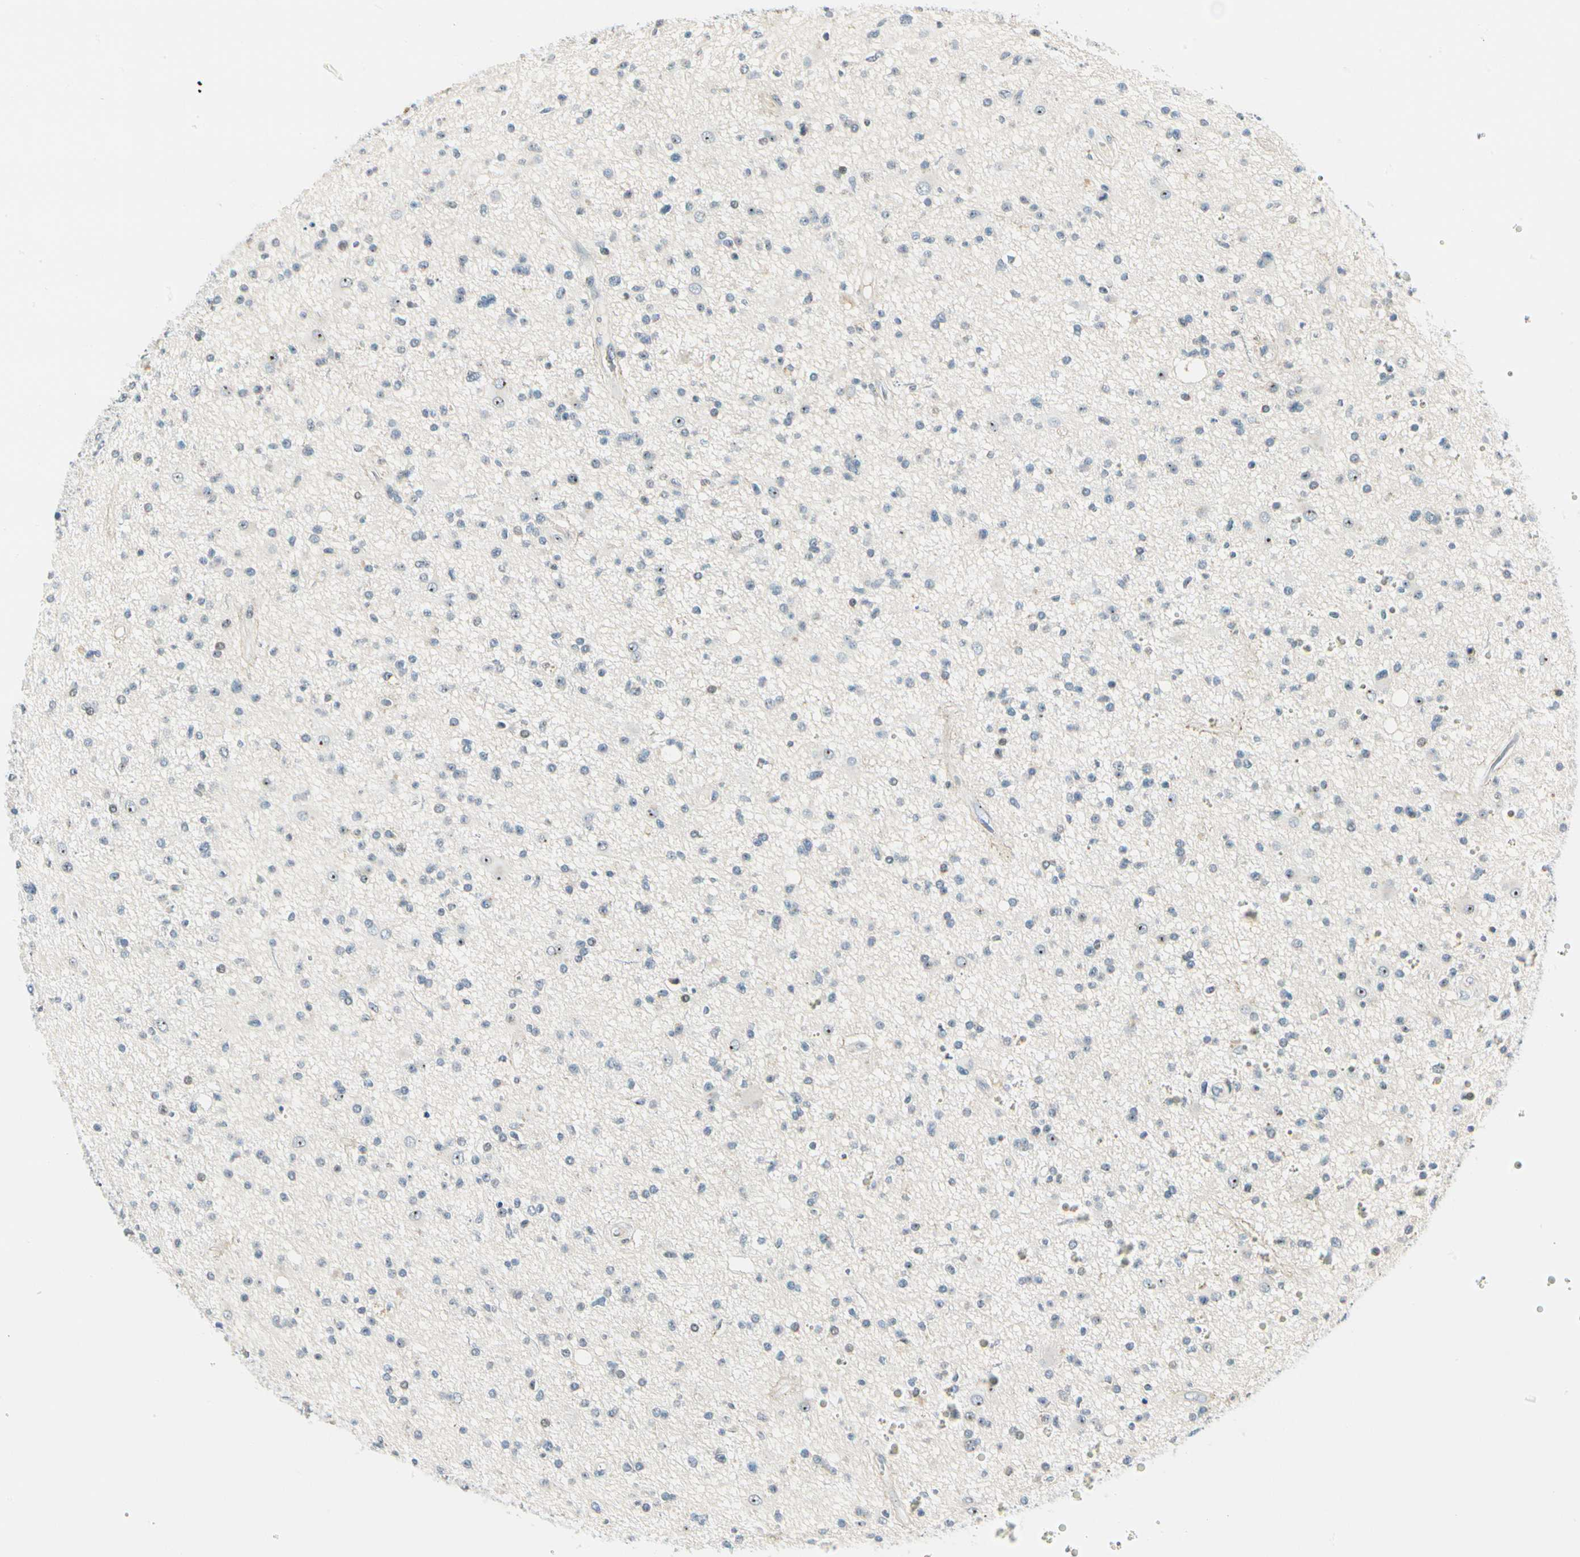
{"staining": {"intensity": "weak", "quantity": "<25%", "location": "nuclear"}, "tissue": "glioma", "cell_type": "Tumor cells", "image_type": "cancer", "snomed": [{"axis": "morphology", "description": "Glioma, malignant, High grade"}, {"axis": "topography", "description": "Brain"}], "caption": "Immunohistochemical staining of malignant glioma (high-grade) exhibits no significant staining in tumor cells. (DAB (3,3'-diaminobenzidine) immunohistochemistry (IHC), high magnification).", "gene": "ZSCAN1", "patient": {"sex": "male", "age": 33}}